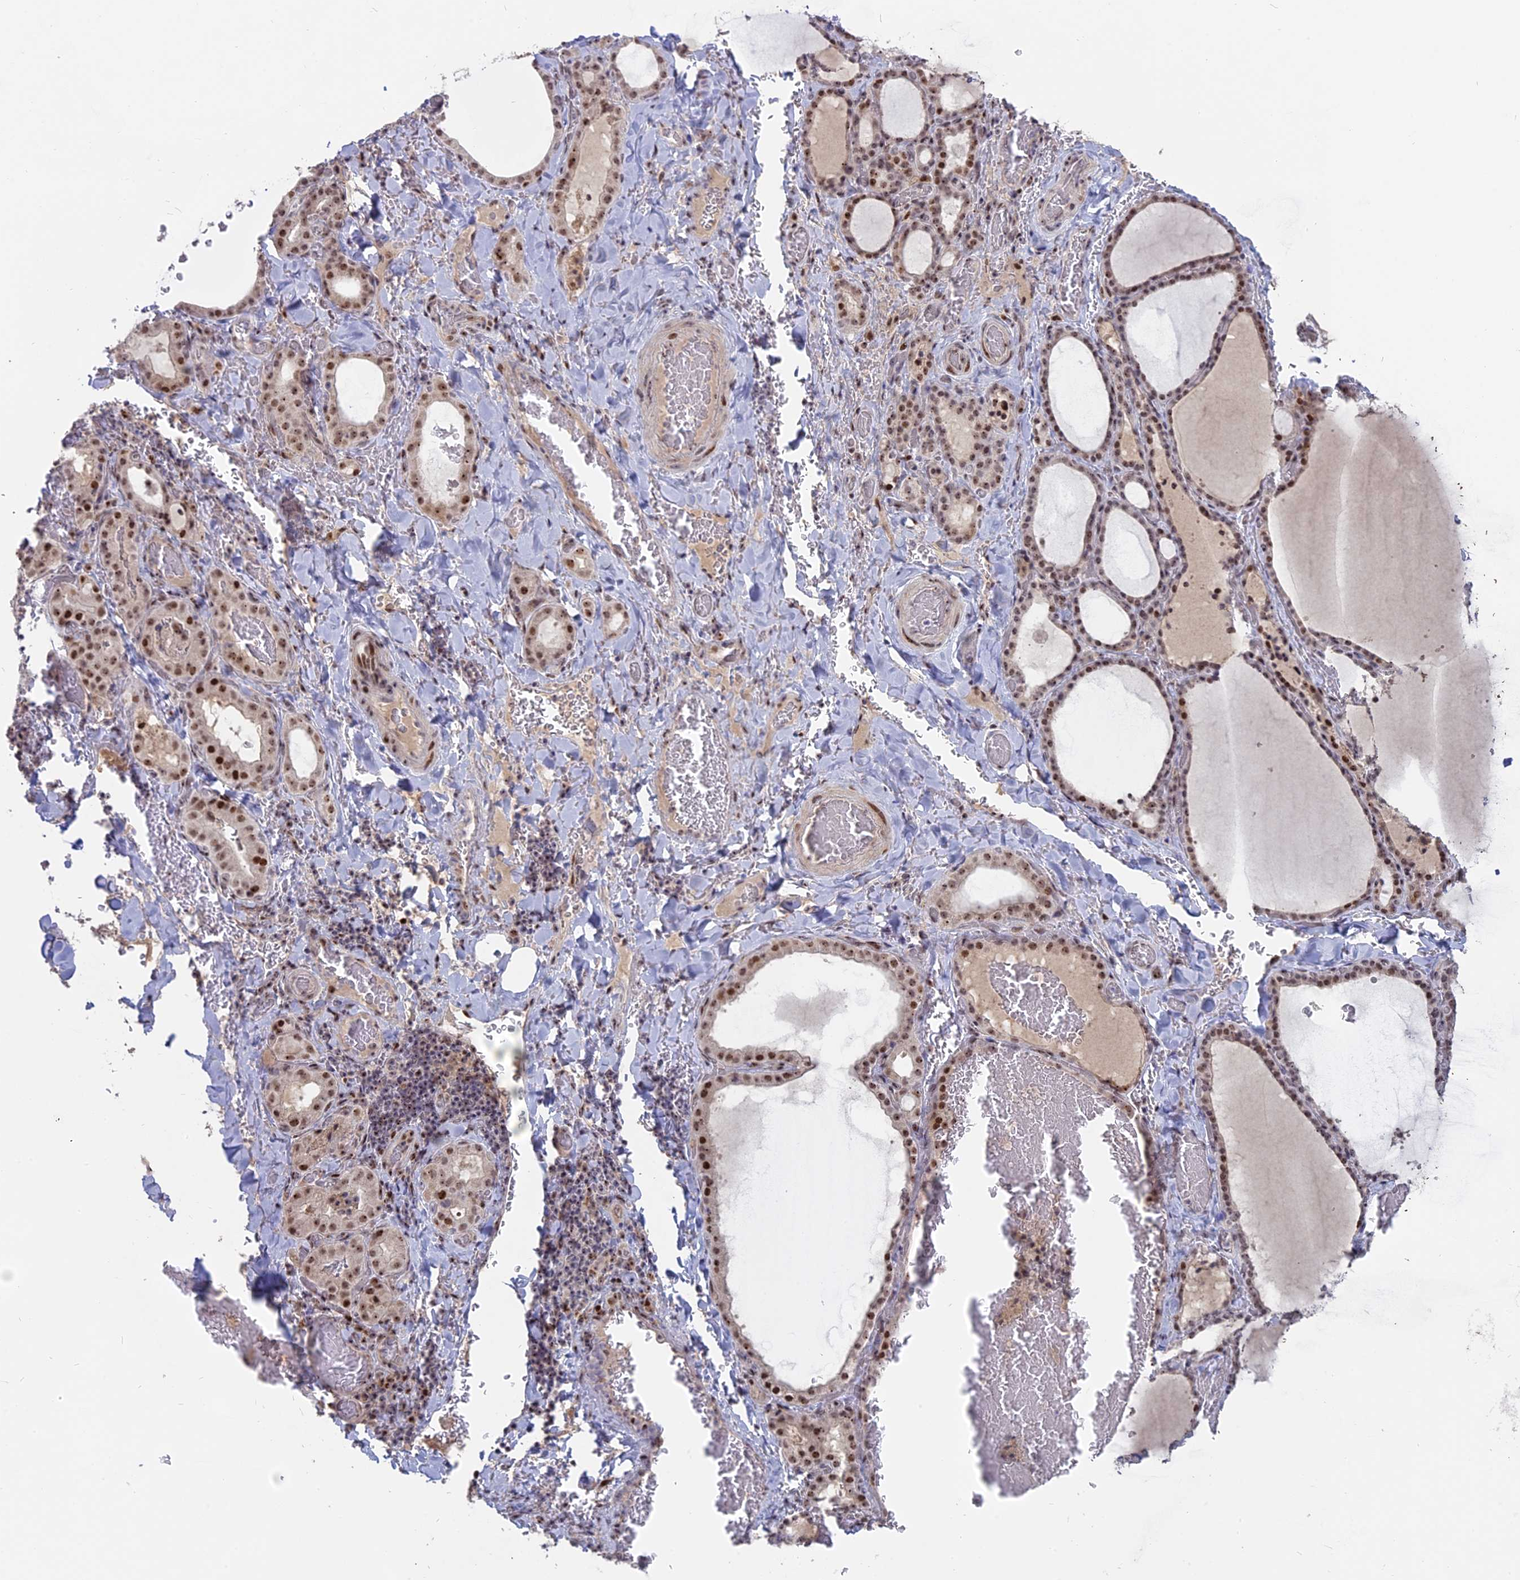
{"staining": {"intensity": "moderate", "quantity": ">75%", "location": "nuclear"}, "tissue": "thyroid gland", "cell_type": "Glandular cells", "image_type": "normal", "snomed": [{"axis": "morphology", "description": "Normal tissue, NOS"}, {"axis": "topography", "description": "Thyroid gland"}], "caption": "Moderate nuclear positivity for a protein is seen in about >75% of glandular cells of unremarkable thyroid gland using immunohistochemistry.", "gene": "FAM131A", "patient": {"sex": "female", "age": 39}}